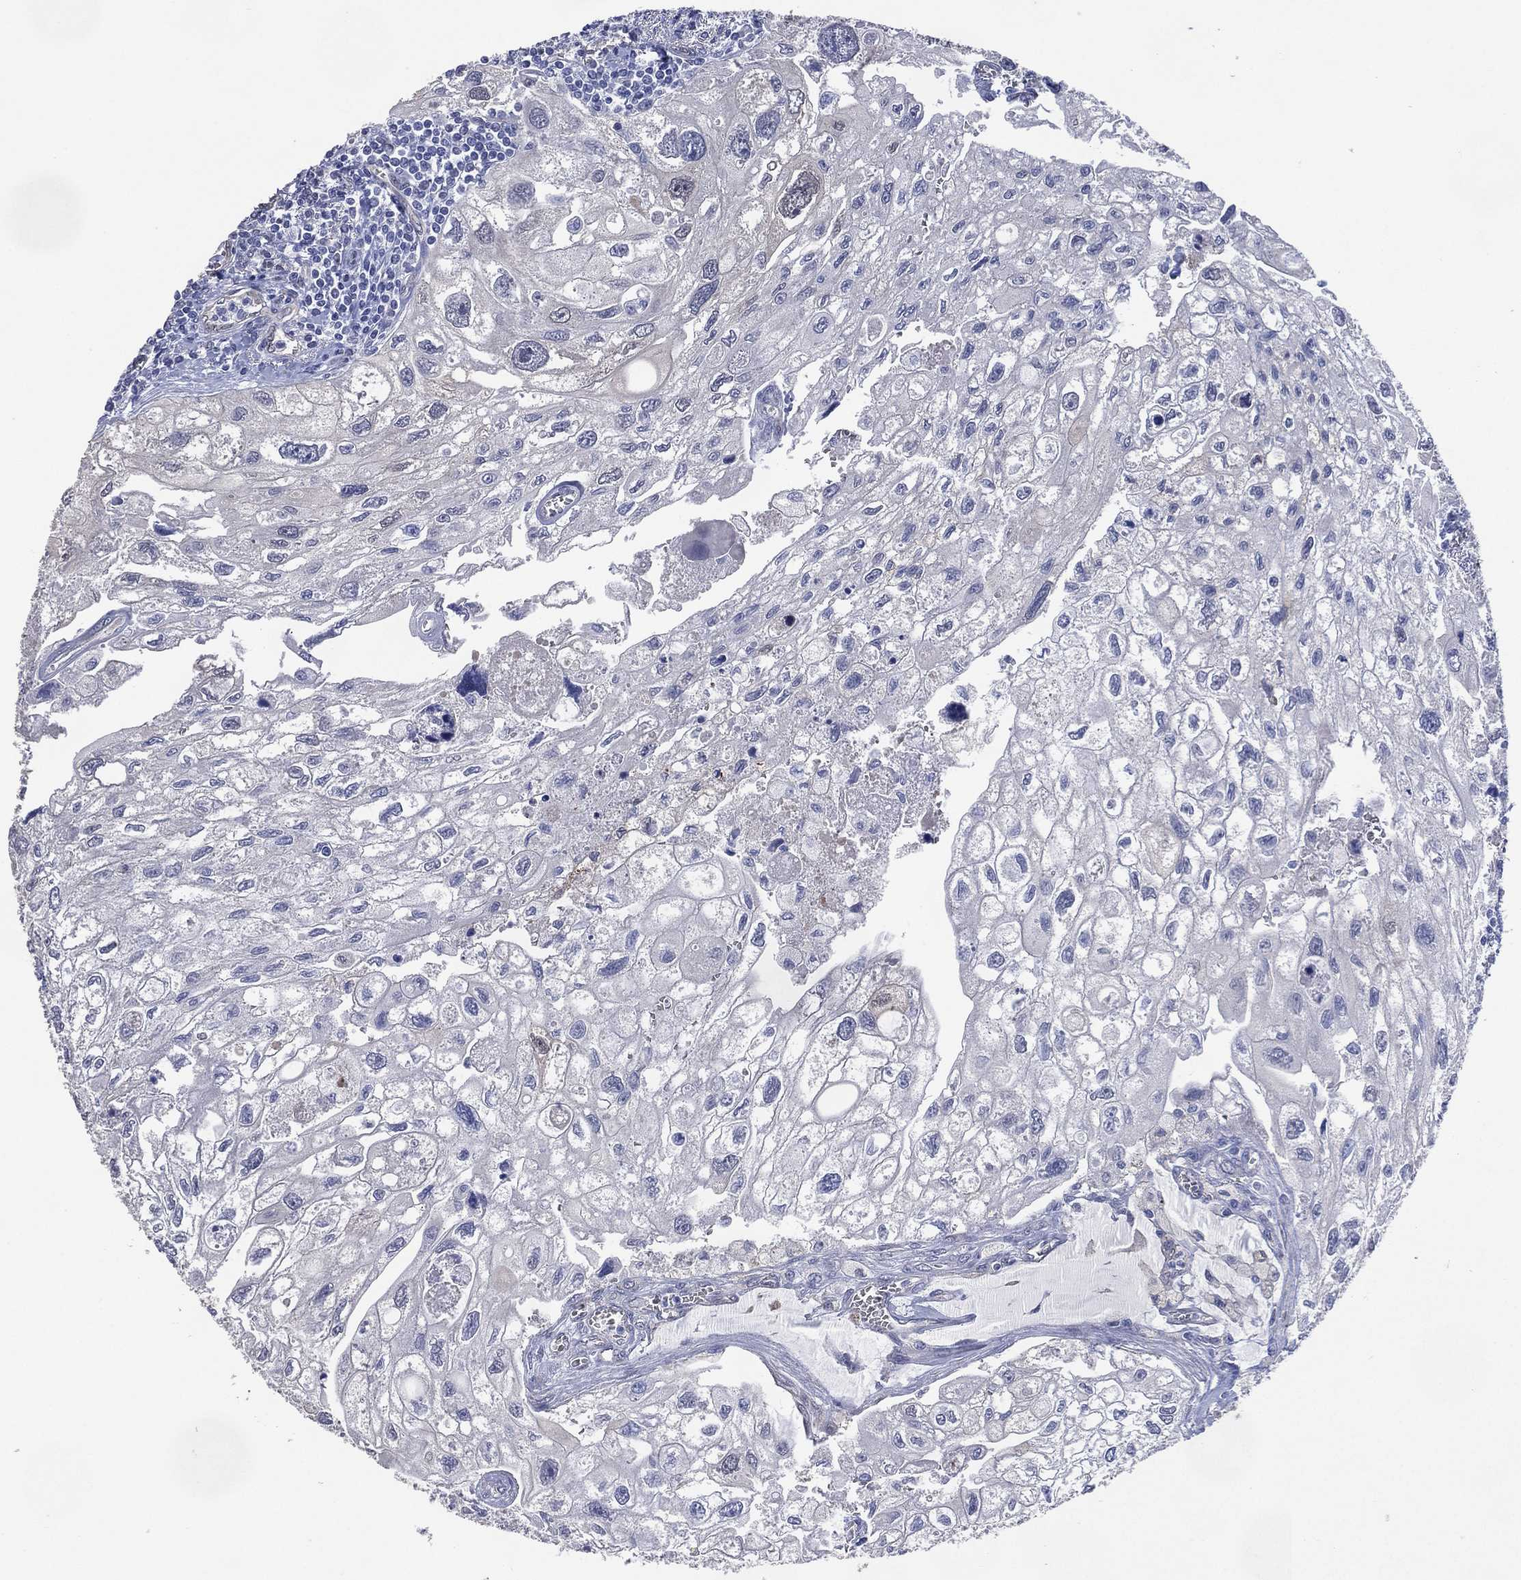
{"staining": {"intensity": "negative", "quantity": "none", "location": "none"}, "tissue": "urothelial cancer", "cell_type": "Tumor cells", "image_type": "cancer", "snomed": [{"axis": "morphology", "description": "Urothelial carcinoma, High grade"}, {"axis": "topography", "description": "Urinary bladder"}], "caption": "Tumor cells are negative for protein expression in human urothelial cancer. (IHC, brightfield microscopy, high magnification).", "gene": "AK1", "patient": {"sex": "male", "age": 59}}